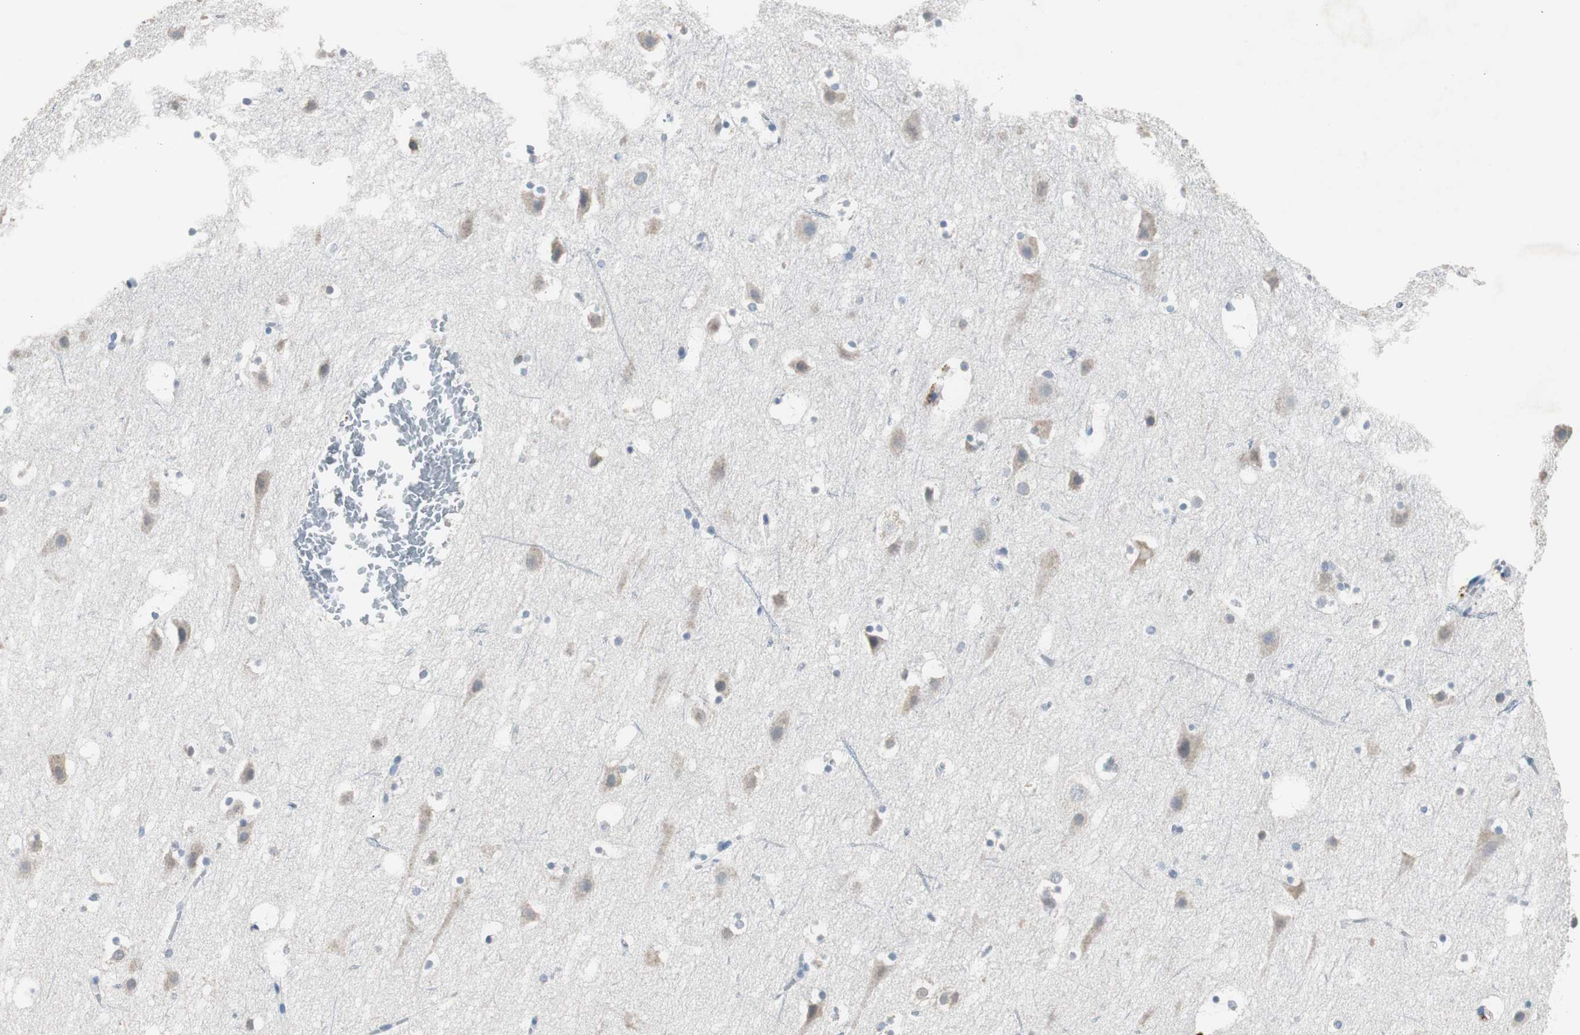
{"staining": {"intensity": "weak", "quantity": "25%-75%", "location": "cytoplasmic/membranous"}, "tissue": "cerebral cortex", "cell_type": "Endothelial cells", "image_type": "normal", "snomed": [{"axis": "morphology", "description": "Normal tissue, NOS"}, {"axis": "topography", "description": "Cerebral cortex"}], "caption": "This histopathology image shows IHC staining of benign human cerebral cortex, with low weak cytoplasmic/membranous expression in about 25%-75% of endothelial cells.", "gene": "TK1", "patient": {"sex": "male", "age": 45}}